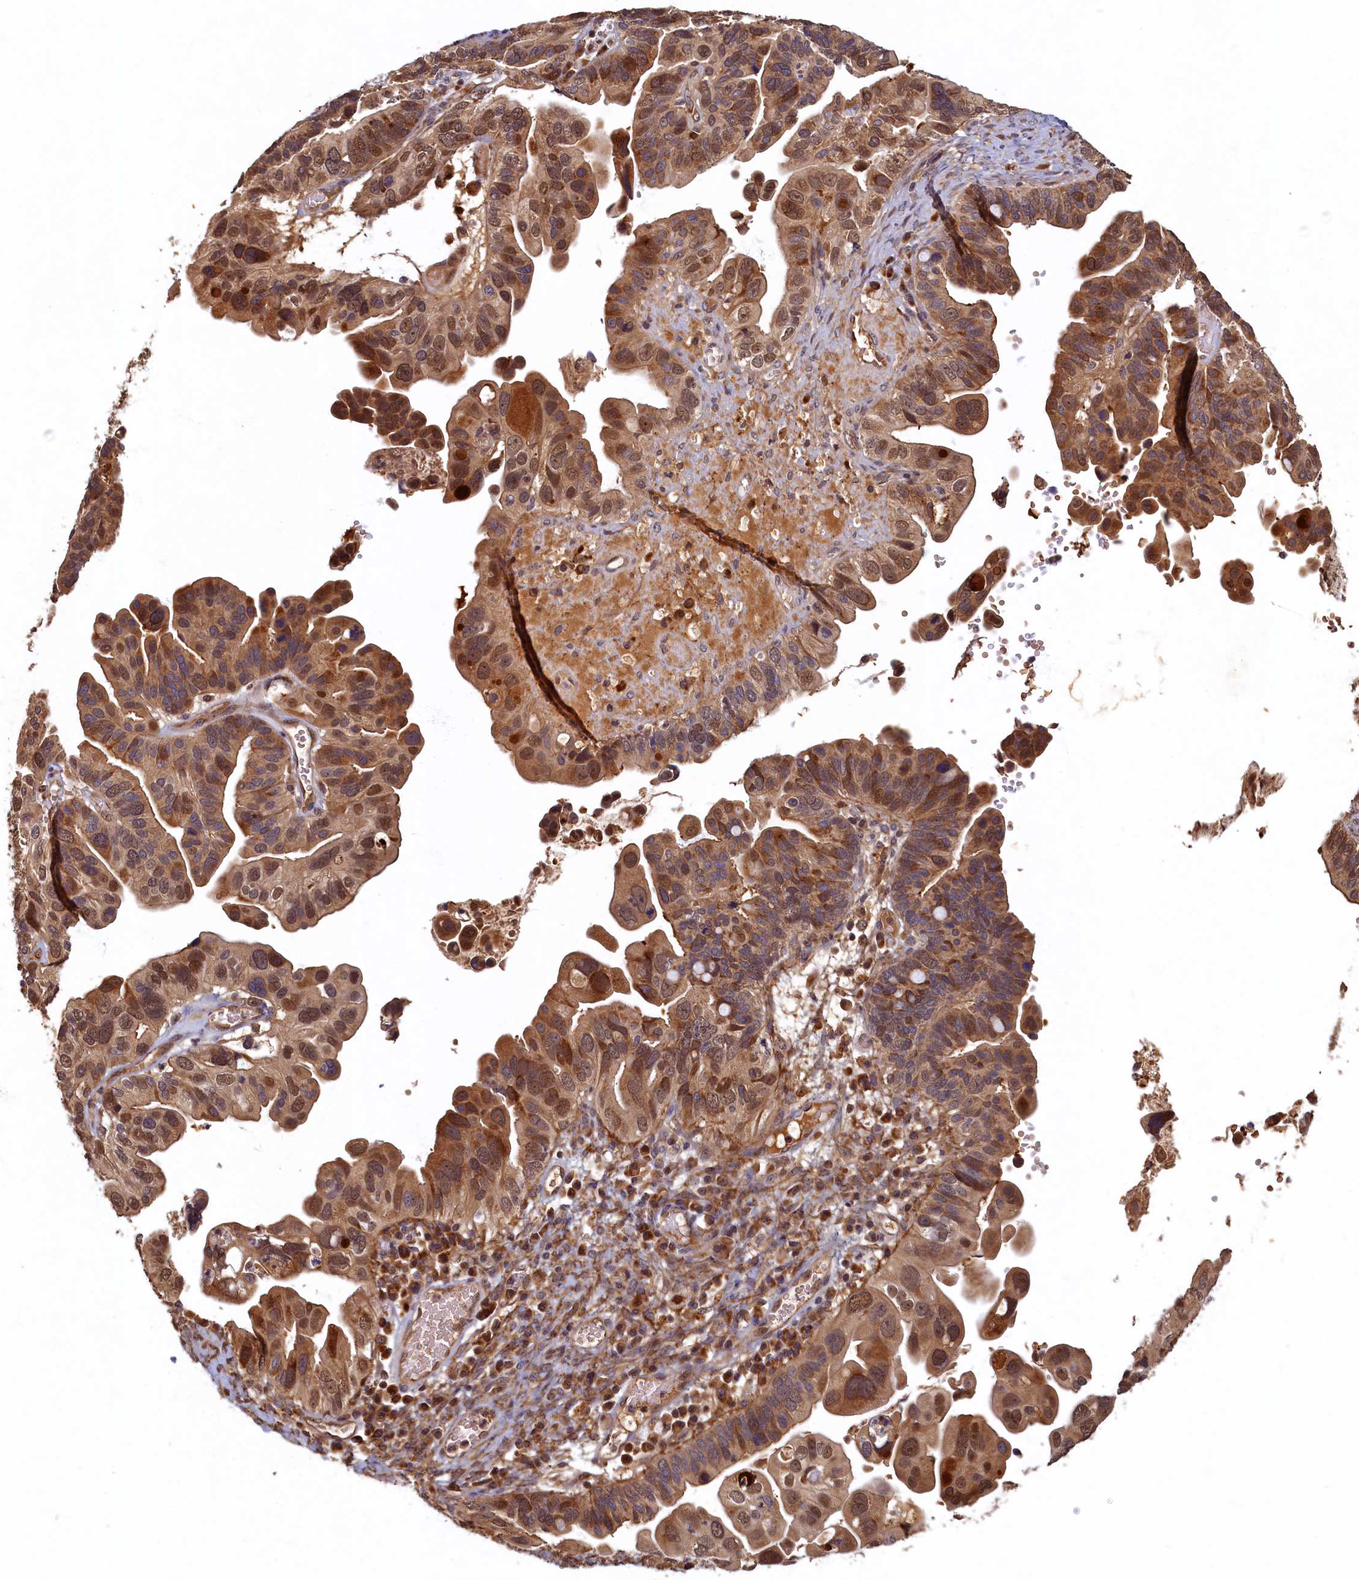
{"staining": {"intensity": "moderate", "quantity": ">75%", "location": "cytoplasmic/membranous,nuclear"}, "tissue": "ovarian cancer", "cell_type": "Tumor cells", "image_type": "cancer", "snomed": [{"axis": "morphology", "description": "Cystadenocarcinoma, serous, NOS"}, {"axis": "topography", "description": "Ovary"}], "caption": "Protein staining of ovarian serous cystadenocarcinoma tissue displays moderate cytoplasmic/membranous and nuclear staining in approximately >75% of tumor cells.", "gene": "LCMT2", "patient": {"sex": "female", "age": 56}}